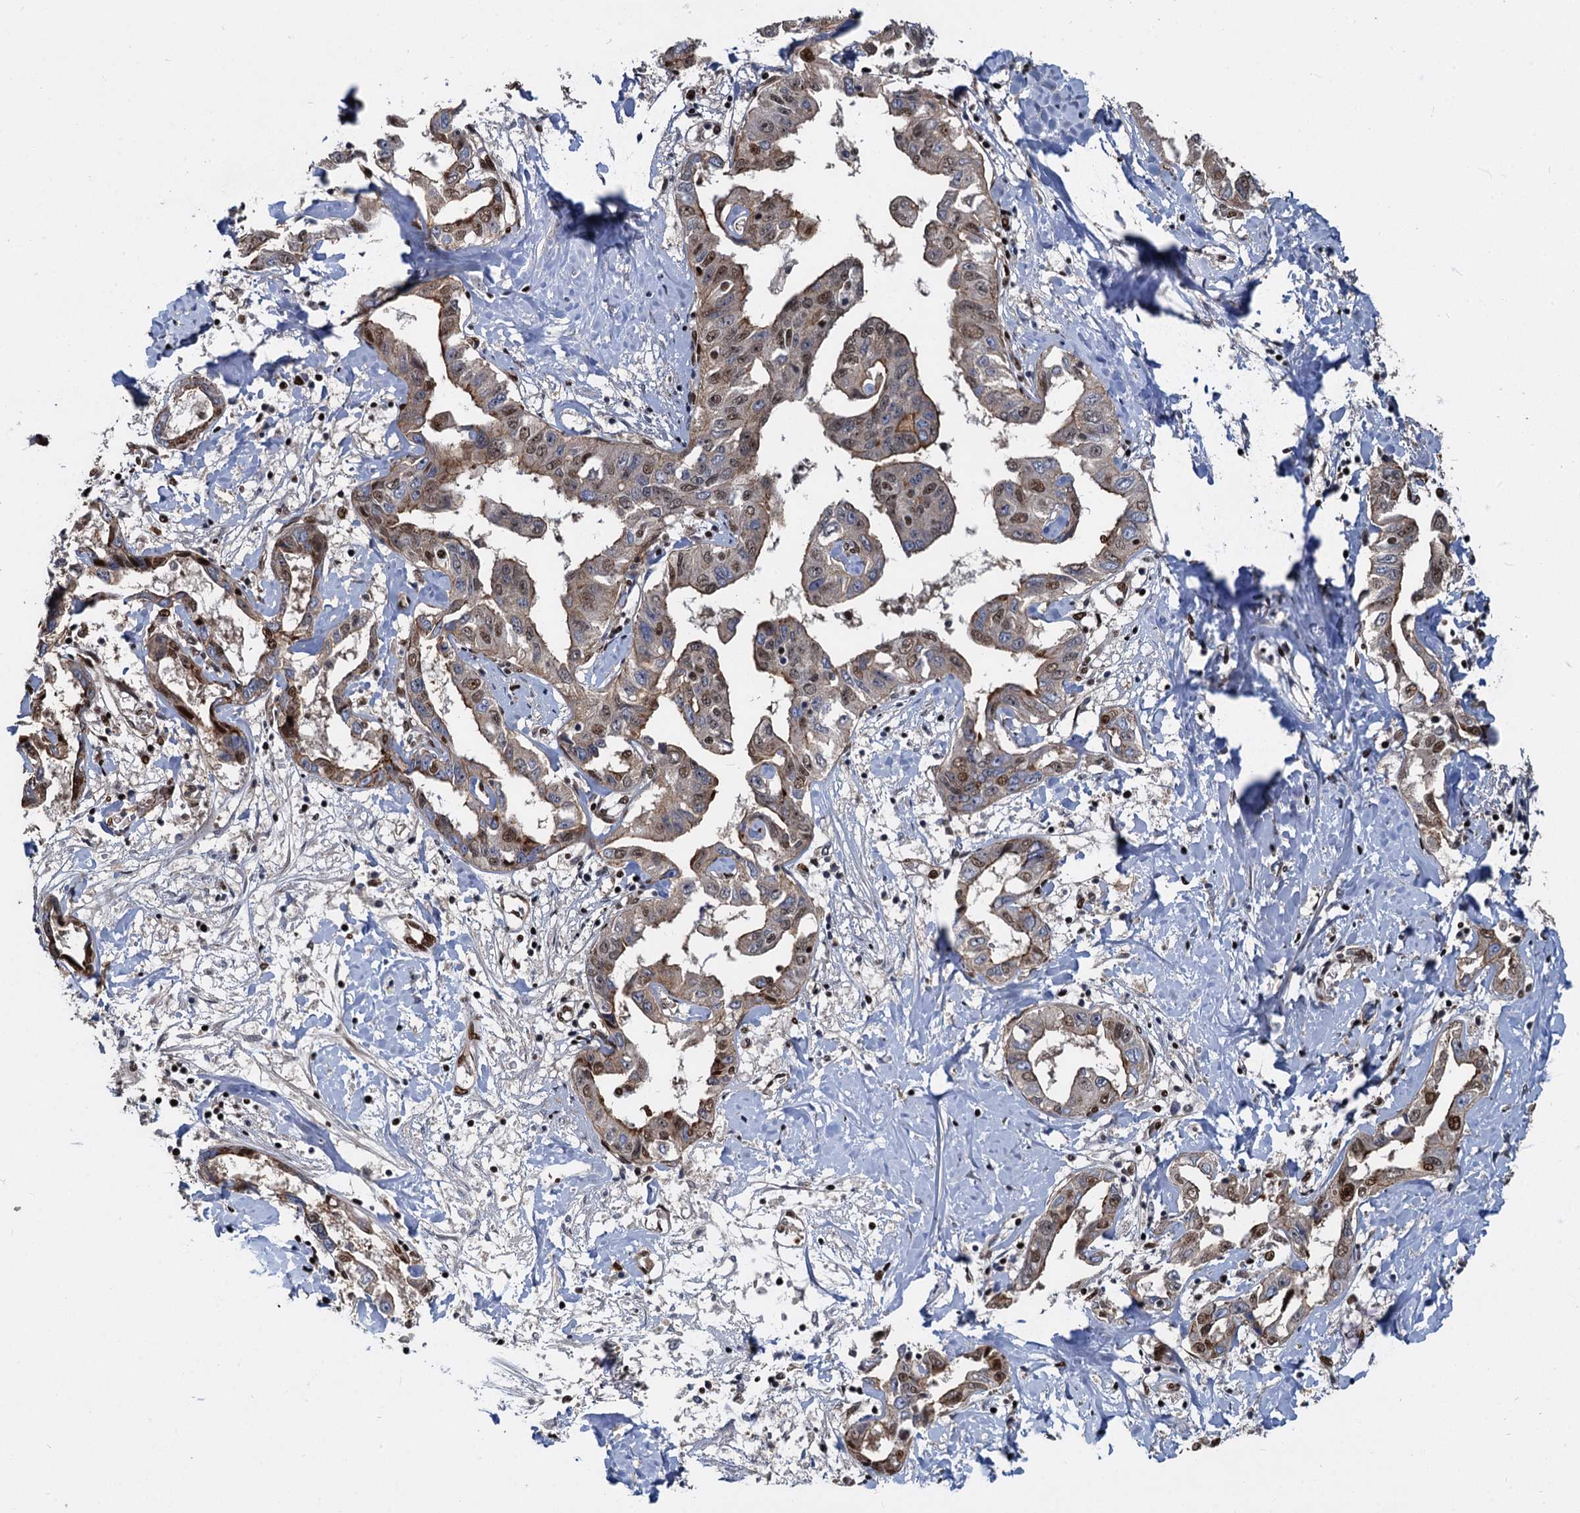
{"staining": {"intensity": "weak", "quantity": ">75%", "location": "nuclear"}, "tissue": "liver cancer", "cell_type": "Tumor cells", "image_type": "cancer", "snomed": [{"axis": "morphology", "description": "Cholangiocarcinoma"}, {"axis": "topography", "description": "Liver"}], "caption": "A brown stain labels weak nuclear expression of a protein in human cholangiocarcinoma (liver) tumor cells.", "gene": "ANKRD49", "patient": {"sex": "male", "age": 59}}